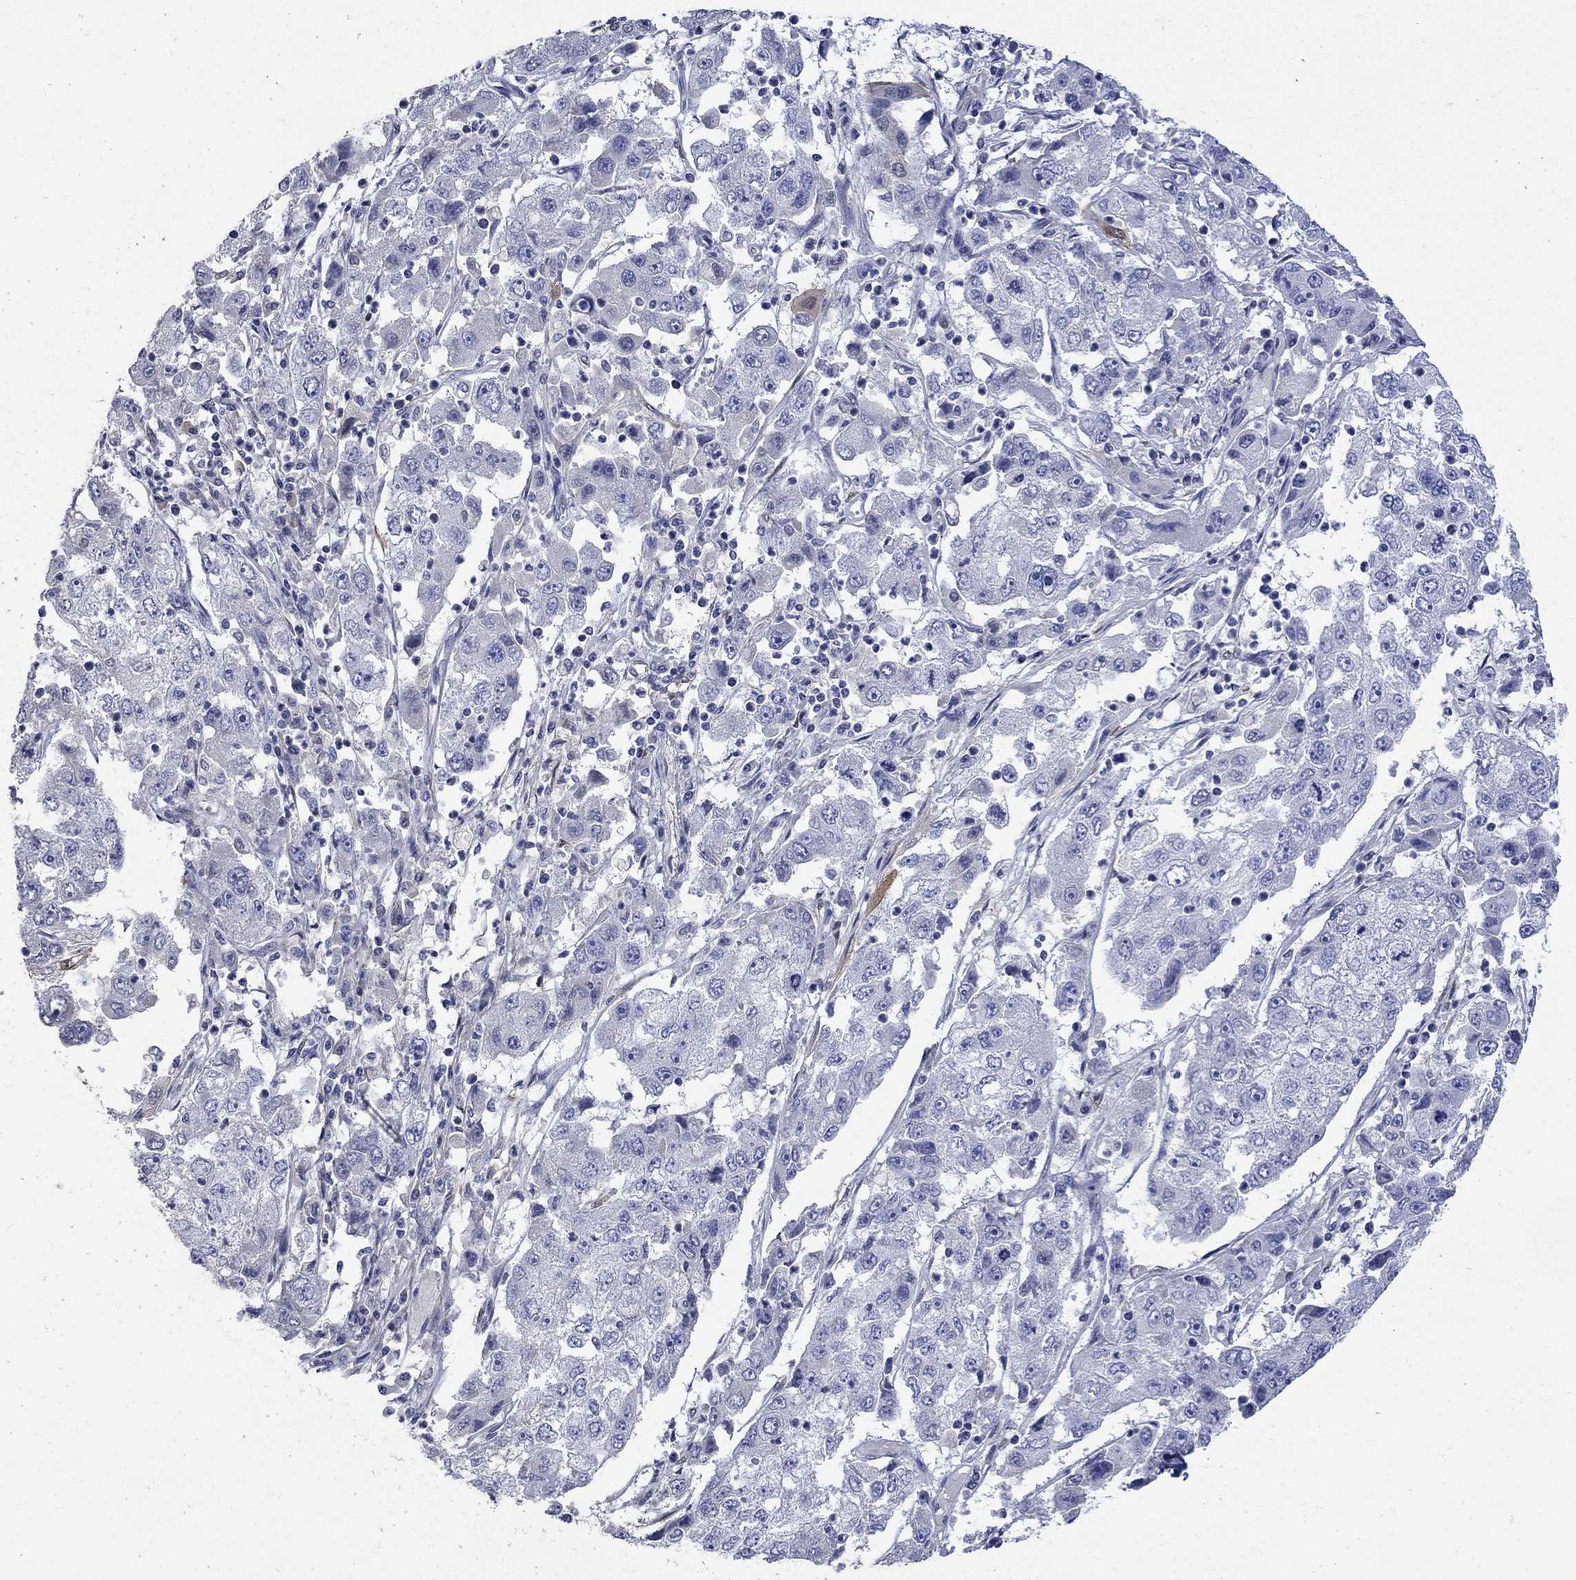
{"staining": {"intensity": "negative", "quantity": "none", "location": "none"}, "tissue": "cervical cancer", "cell_type": "Tumor cells", "image_type": "cancer", "snomed": [{"axis": "morphology", "description": "Squamous cell carcinoma, NOS"}, {"axis": "topography", "description": "Cervix"}], "caption": "An immunohistochemistry histopathology image of cervical cancer (squamous cell carcinoma) is shown. There is no staining in tumor cells of cervical cancer (squamous cell carcinoma).", "gene": "TGM2", "patient": {"sex": "female", "age": 36}}